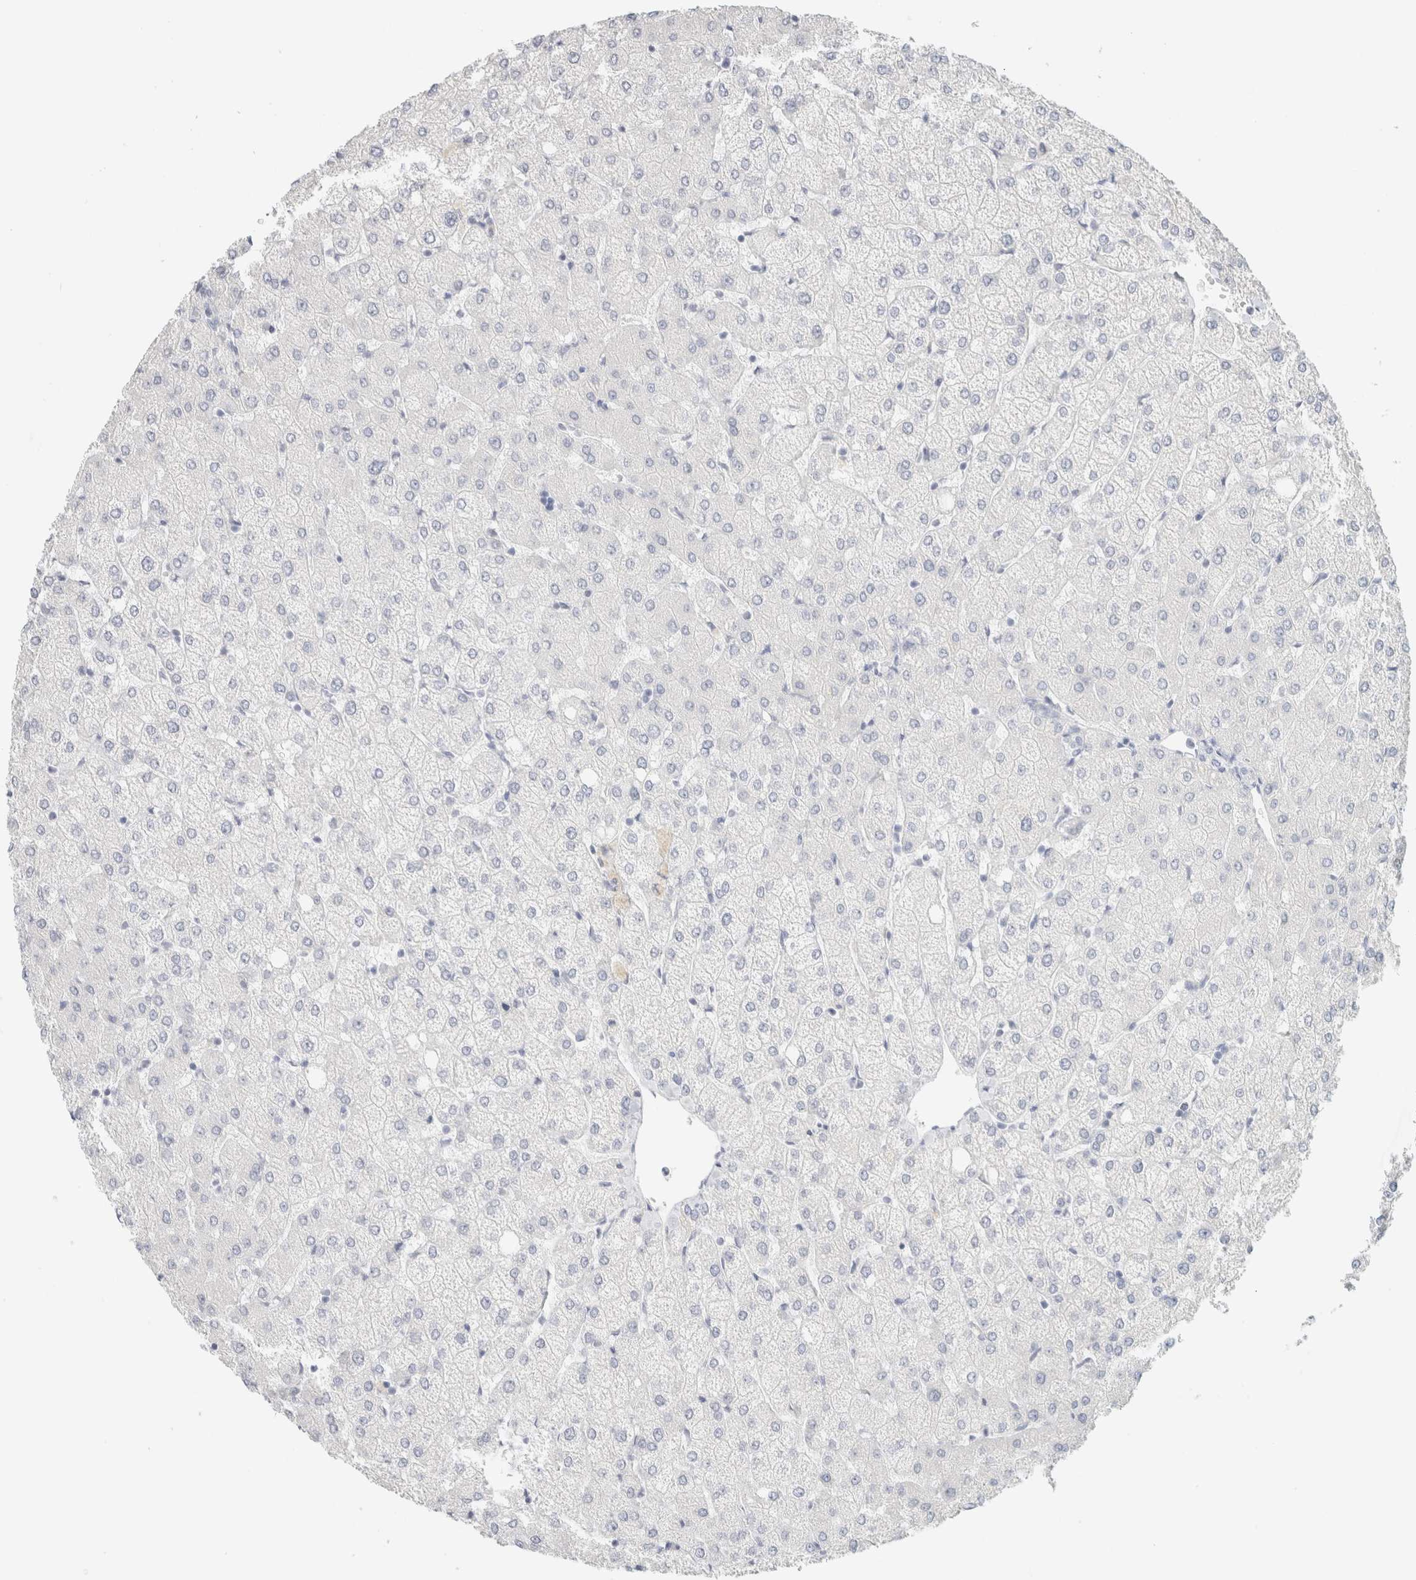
{"staining": {"intensity": "negative", "quantity": "none", "location": "none"}, "tissue": "liver", "cell_type": "Cholangiocytes", "image_type": "normal", "snomed": [{"axis": "morphology", "description": "Normal tissue, NOS"}, {"axis": "topography", "description": "Liver"}], "caption": "Immunohistochemistry (IHC) photomicrograph of normal liver: liver stained with DAB (3,3'-diaminobenzidine) displays no significant protein expression in cholangiocytes.", "gene": "NEFM", "patient": {"sex": "female", "age": 54}}